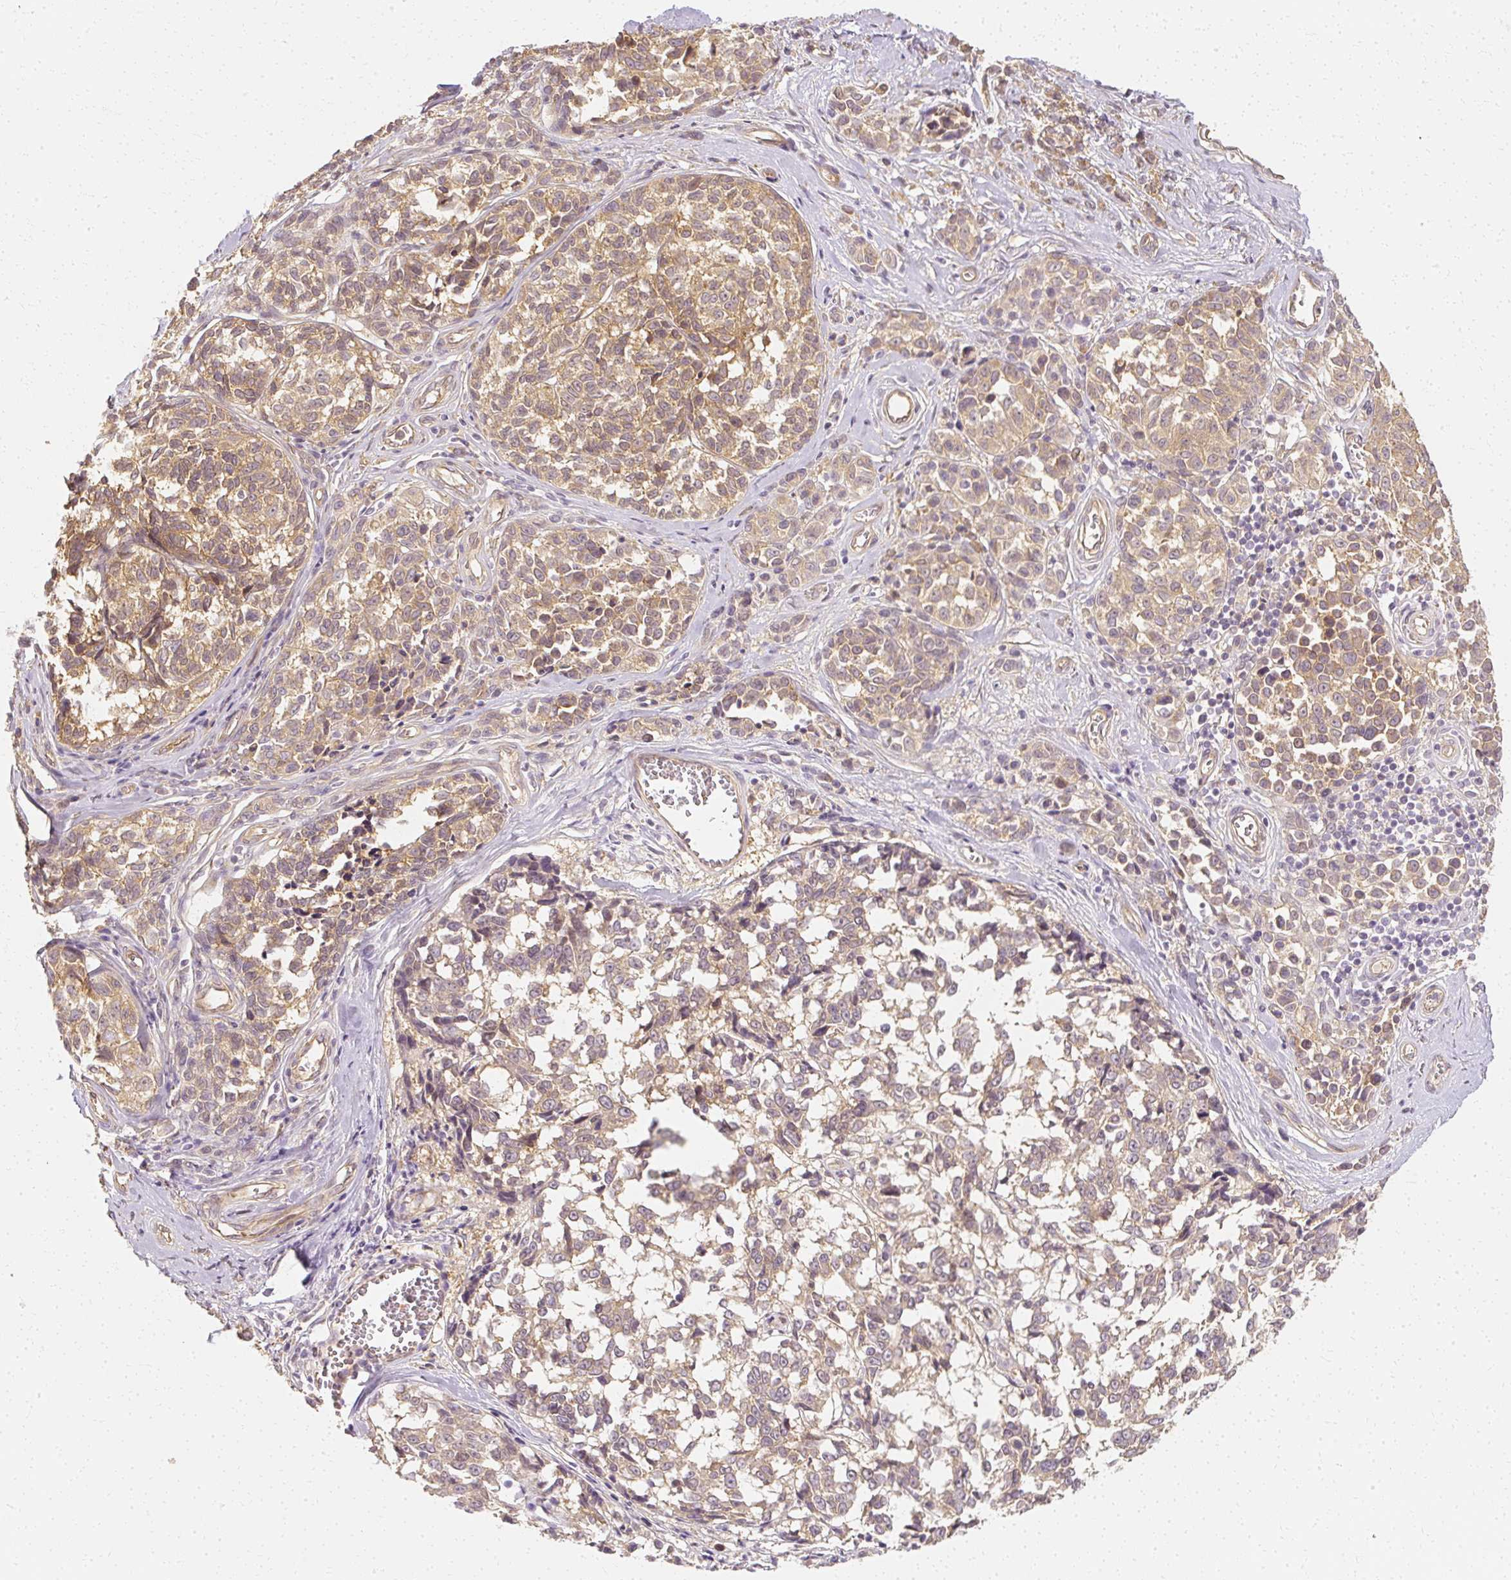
{"staining": {"intensity": "moderate", "quantity": ">75%", "location": "cytoplasmic/membranous"}, "tissue": "melanoma", "cell_type": "Tumor cells", "image_type": "cancer", "snomed": [{"axis": "morphology", "description": "Malignant melanoma, NOS"}, {"axis": "topography", "description": "Skin"}], "caption": "The image displays immunohistochemical staining of malignant melanoma. There is moderate cytoplasmic/membranous positivity is seen in approximately >75% of tumor cells. (Stains: DAB (3,3'-diaminobenzidine) in brown, nuclei in blue, Microscopy: brightfield microscopy at high magnification).", "gene": "GNAQ", "patient": {"sex": "female", "age": 64}}